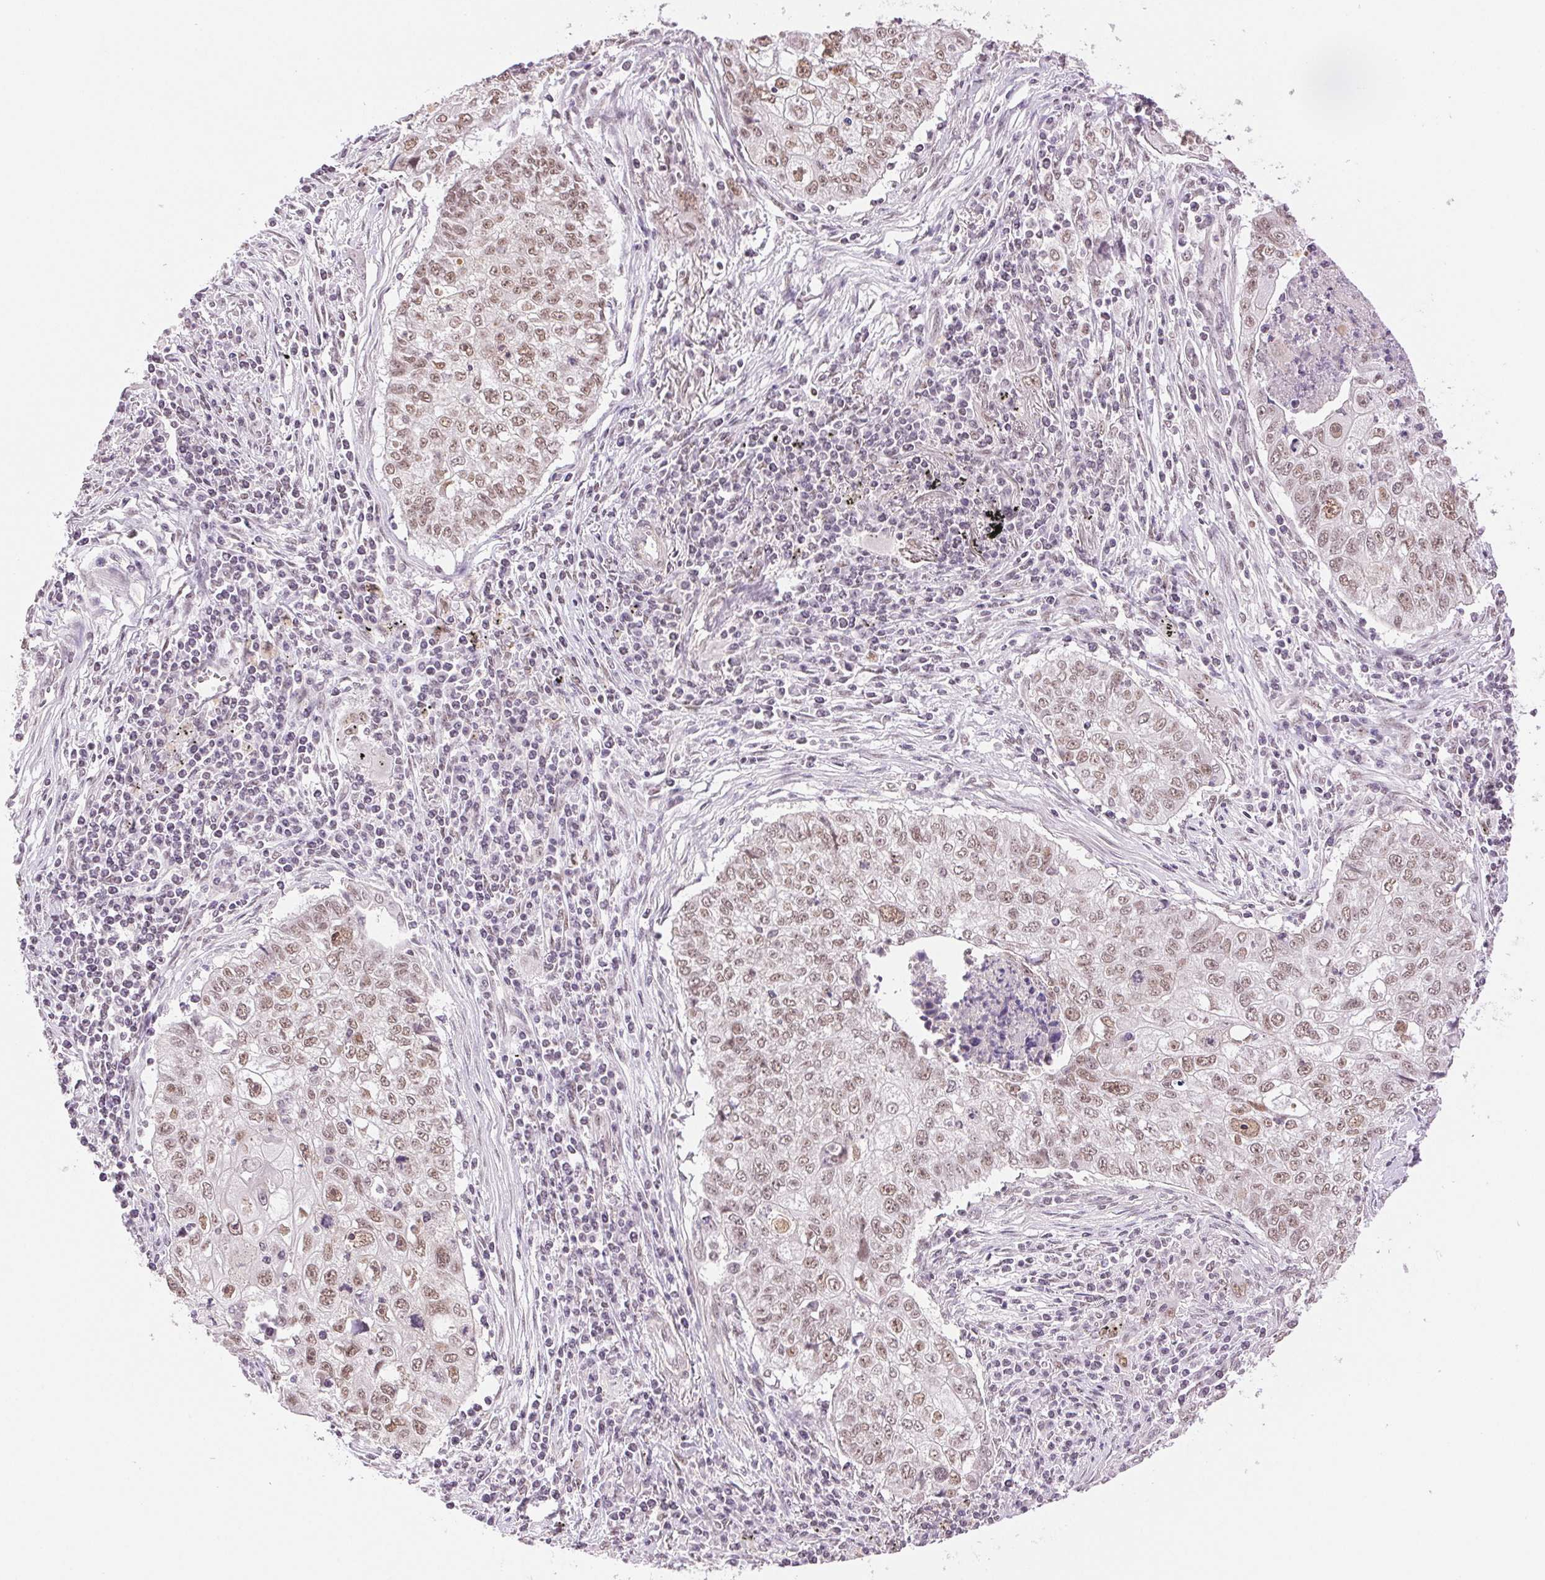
{"staining": {"intensity": "weak", "quantity": ">75%", "location": "nuclear"}, "tissue": "lung cancer", "cell_type": "Tumor cells", "image_type": "cancer", "snomed": [{"axis": "morphology", "description": "Normal morphology"}, {"axis": "morphology", "description": "Aneuploidy"}, {"axis": "morphology", "description": "Squamous cell carcinoma, NOS"}, {"axis": "topography", "description": "Lymph node"}, {"axis": "topography", "description": "Lung"}], "caption": "Squamous cell carcinoma (lung) stained with immunohistochemistry (IHC) displays weak nuclear positivity in about >75% of tumor cells. Nuclei are stained in blue.", "gene": "RPRD1B", "patient": {"sex": "female", "age": 76}}